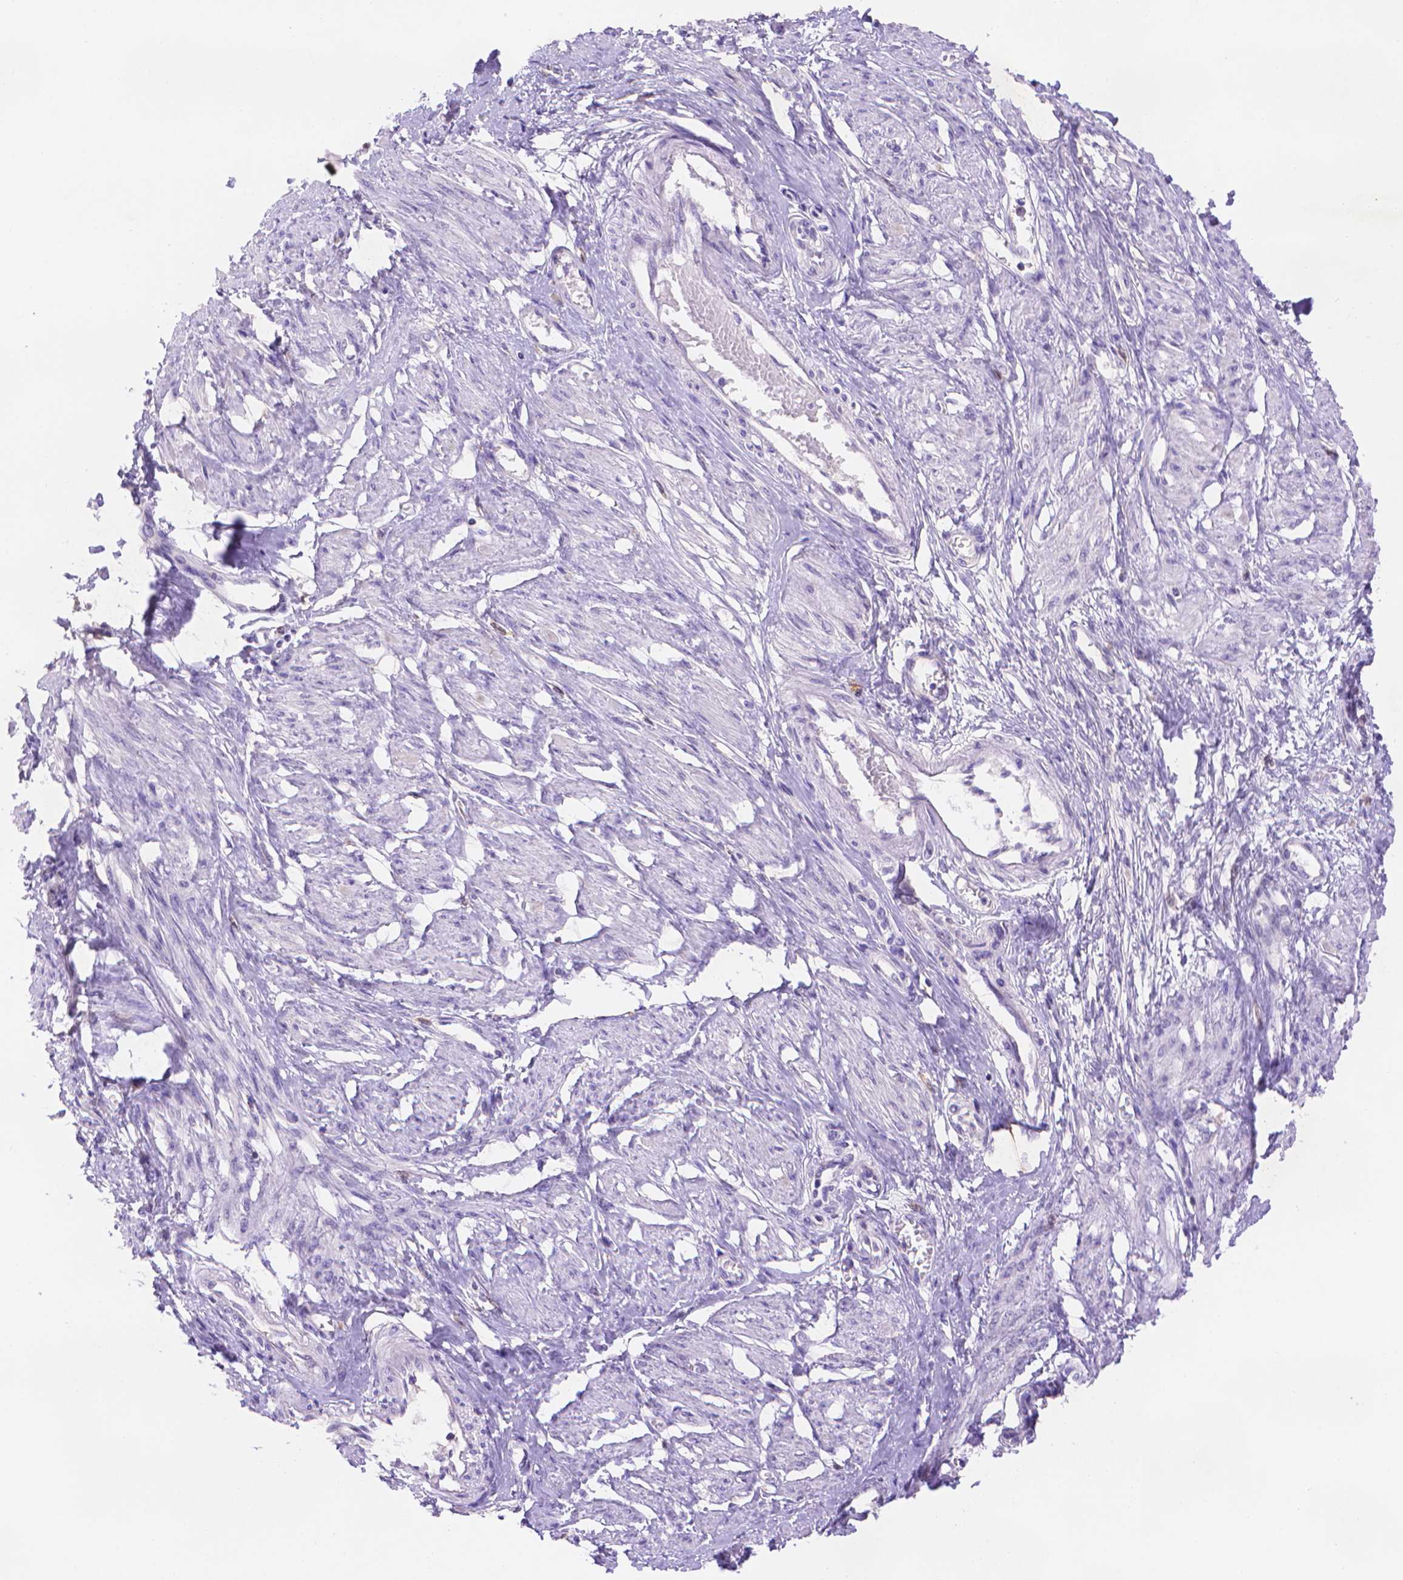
{"staining": {"intensity": "negative", "quantity": "none", "location": "none"}, "tissue": "smooth muscle", "cell_type": "Smooth muscle cells", "image_type": "normal", "snomed": [{"axis": "morphology", "description": "Normal tissue, NOS"}, {"axis": "topography", "description": "Smooth muscle"}, {"axis": "topography", "description": "Uterus"}], "caption": "Smooth muscle cells show no significant protein staining in normal smooth muscle. The staining is performed using DAB brown chromogen with nuclei counter-stained in using hematoxylin.", "gene": "FGD2", "patient": {"sex": "female", "age": 39}}